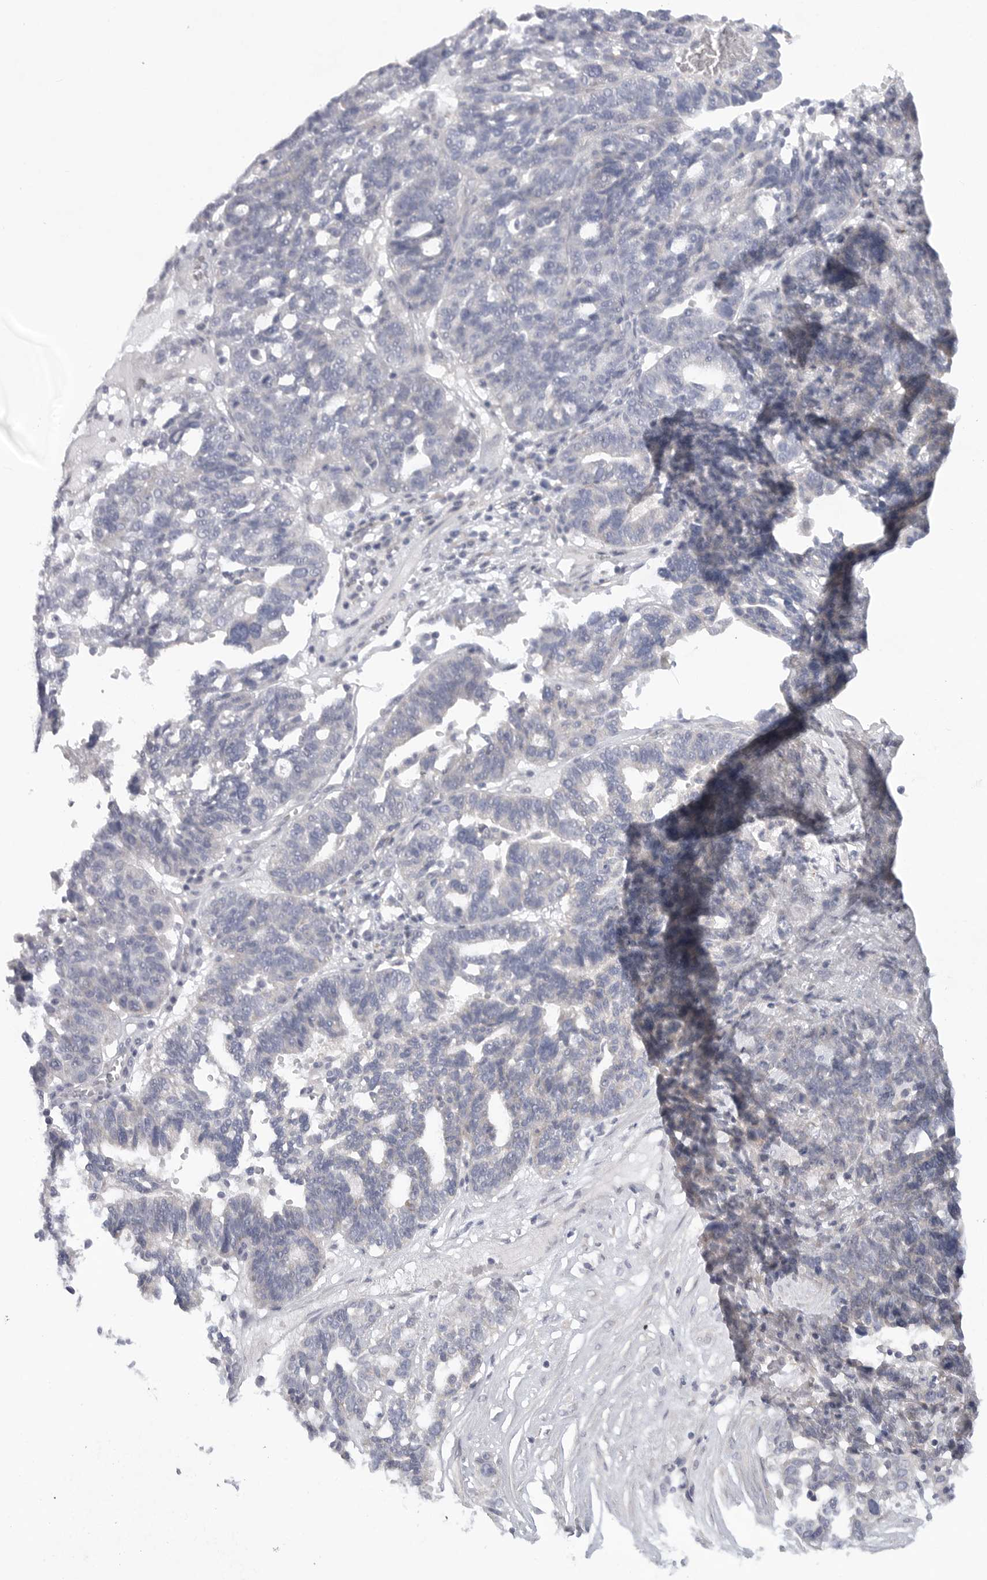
{"staining": {"intensity": "negative", "quantity": "none", "location": "none"}, "tissue": "ovarian cancer", "cell_type": "Tumor cells", "image_type": "cancer", "snomed": [{"axis": "morphology", "description": "Cystadenocarcinoma, serous, NOS"}, {"axis": "topography", "description": "Ovary"}], "caption": "DAB immunohistochemical staining of serous cystadenocarcinoma (ovarian) demonstrates no significant positivity in tumor cells.", "gene": "ELP3", "patient": {"sex": "female", "age": 59}}